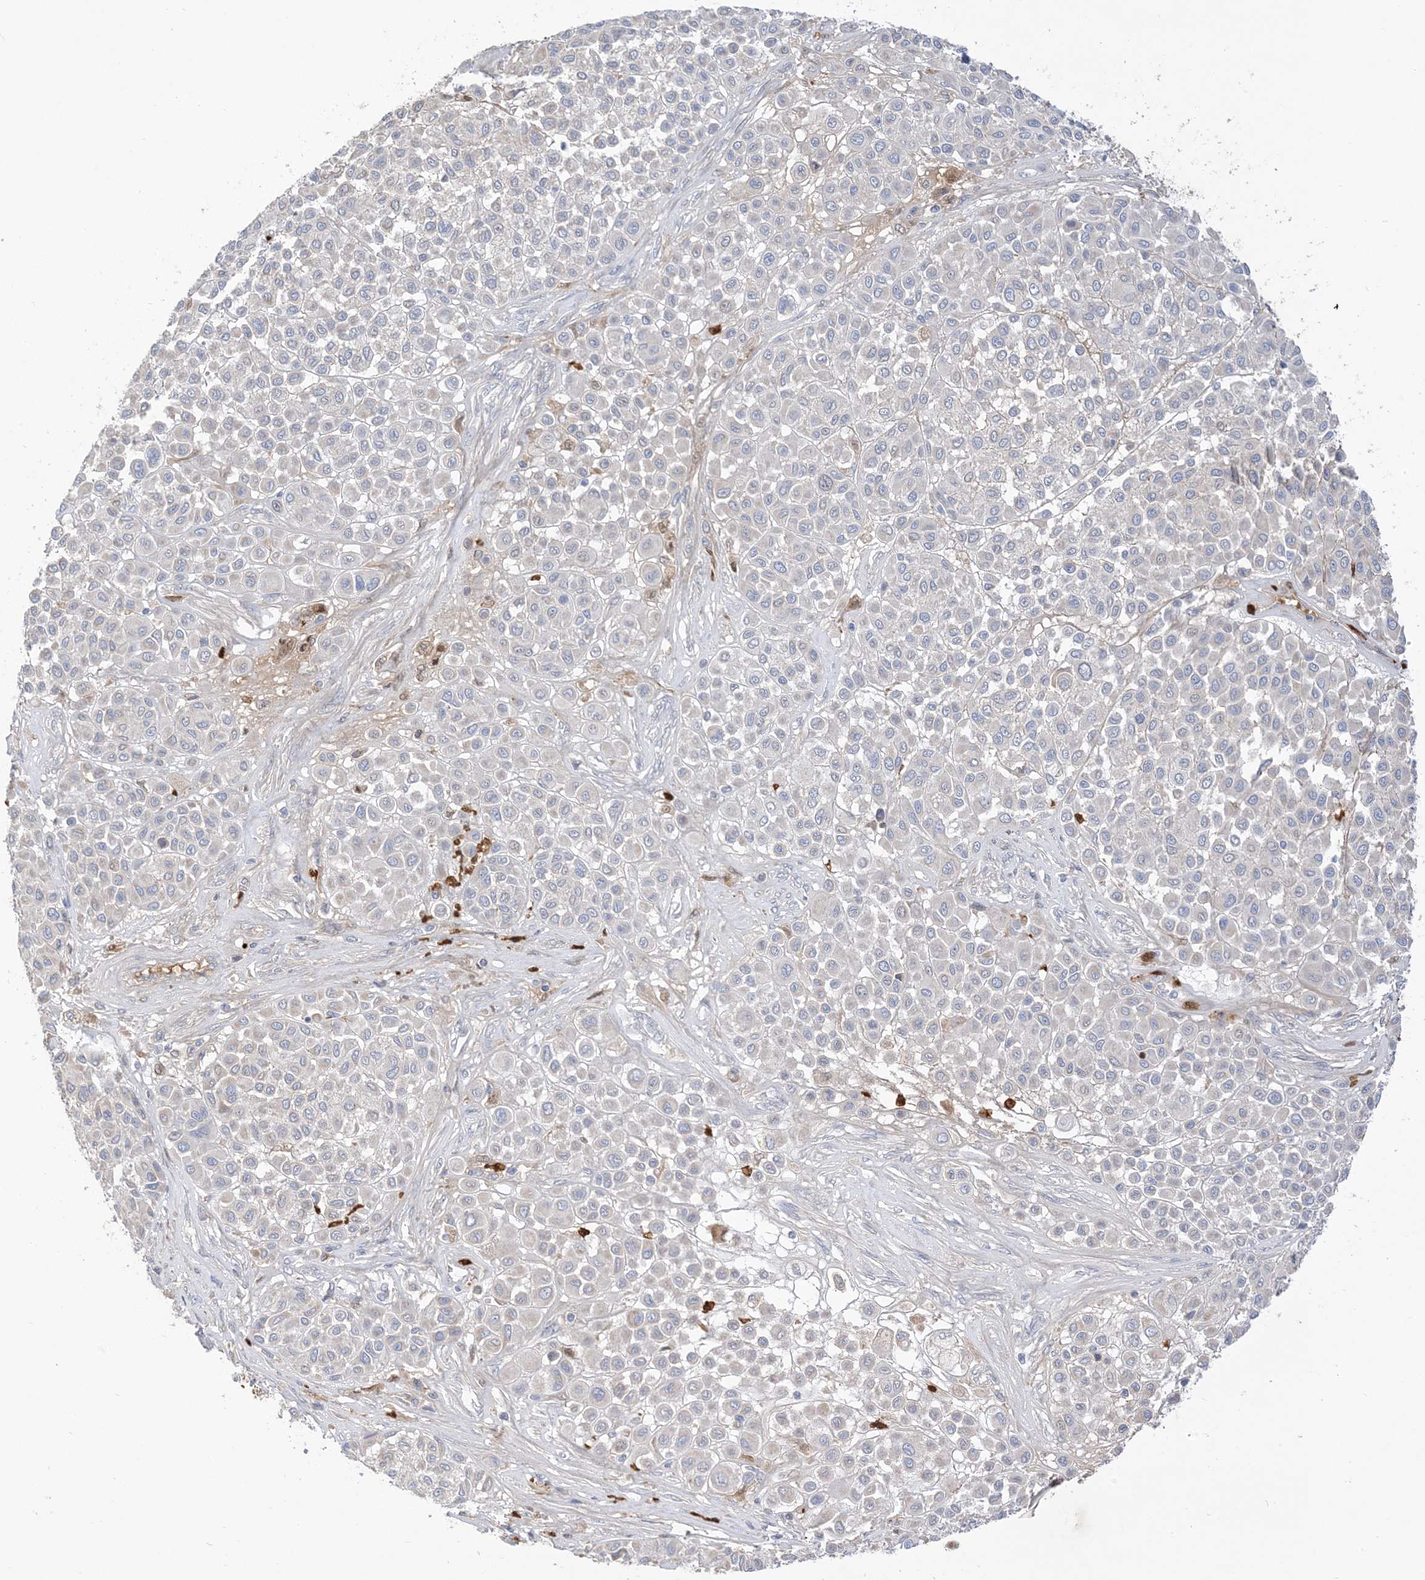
{"staining": {"intensity": "negative", "quantity": "none", "location": "none"}, "tissue": "melanoma", "cell_type": "Tumor cells", "image_type": "cancer", "snomed": [{"axis": "morphology", "description": "Malignant melanoma, Metastatic site"}, {"axis": "topography", "description": "Soft tissue"}], "caption": "There is no significant positivity in tumor cells of melanoma. (IHC, brightfield microscopy, high magnification).", "gene": "DPP9", "patient": {"sex": "male", "age": 41}}